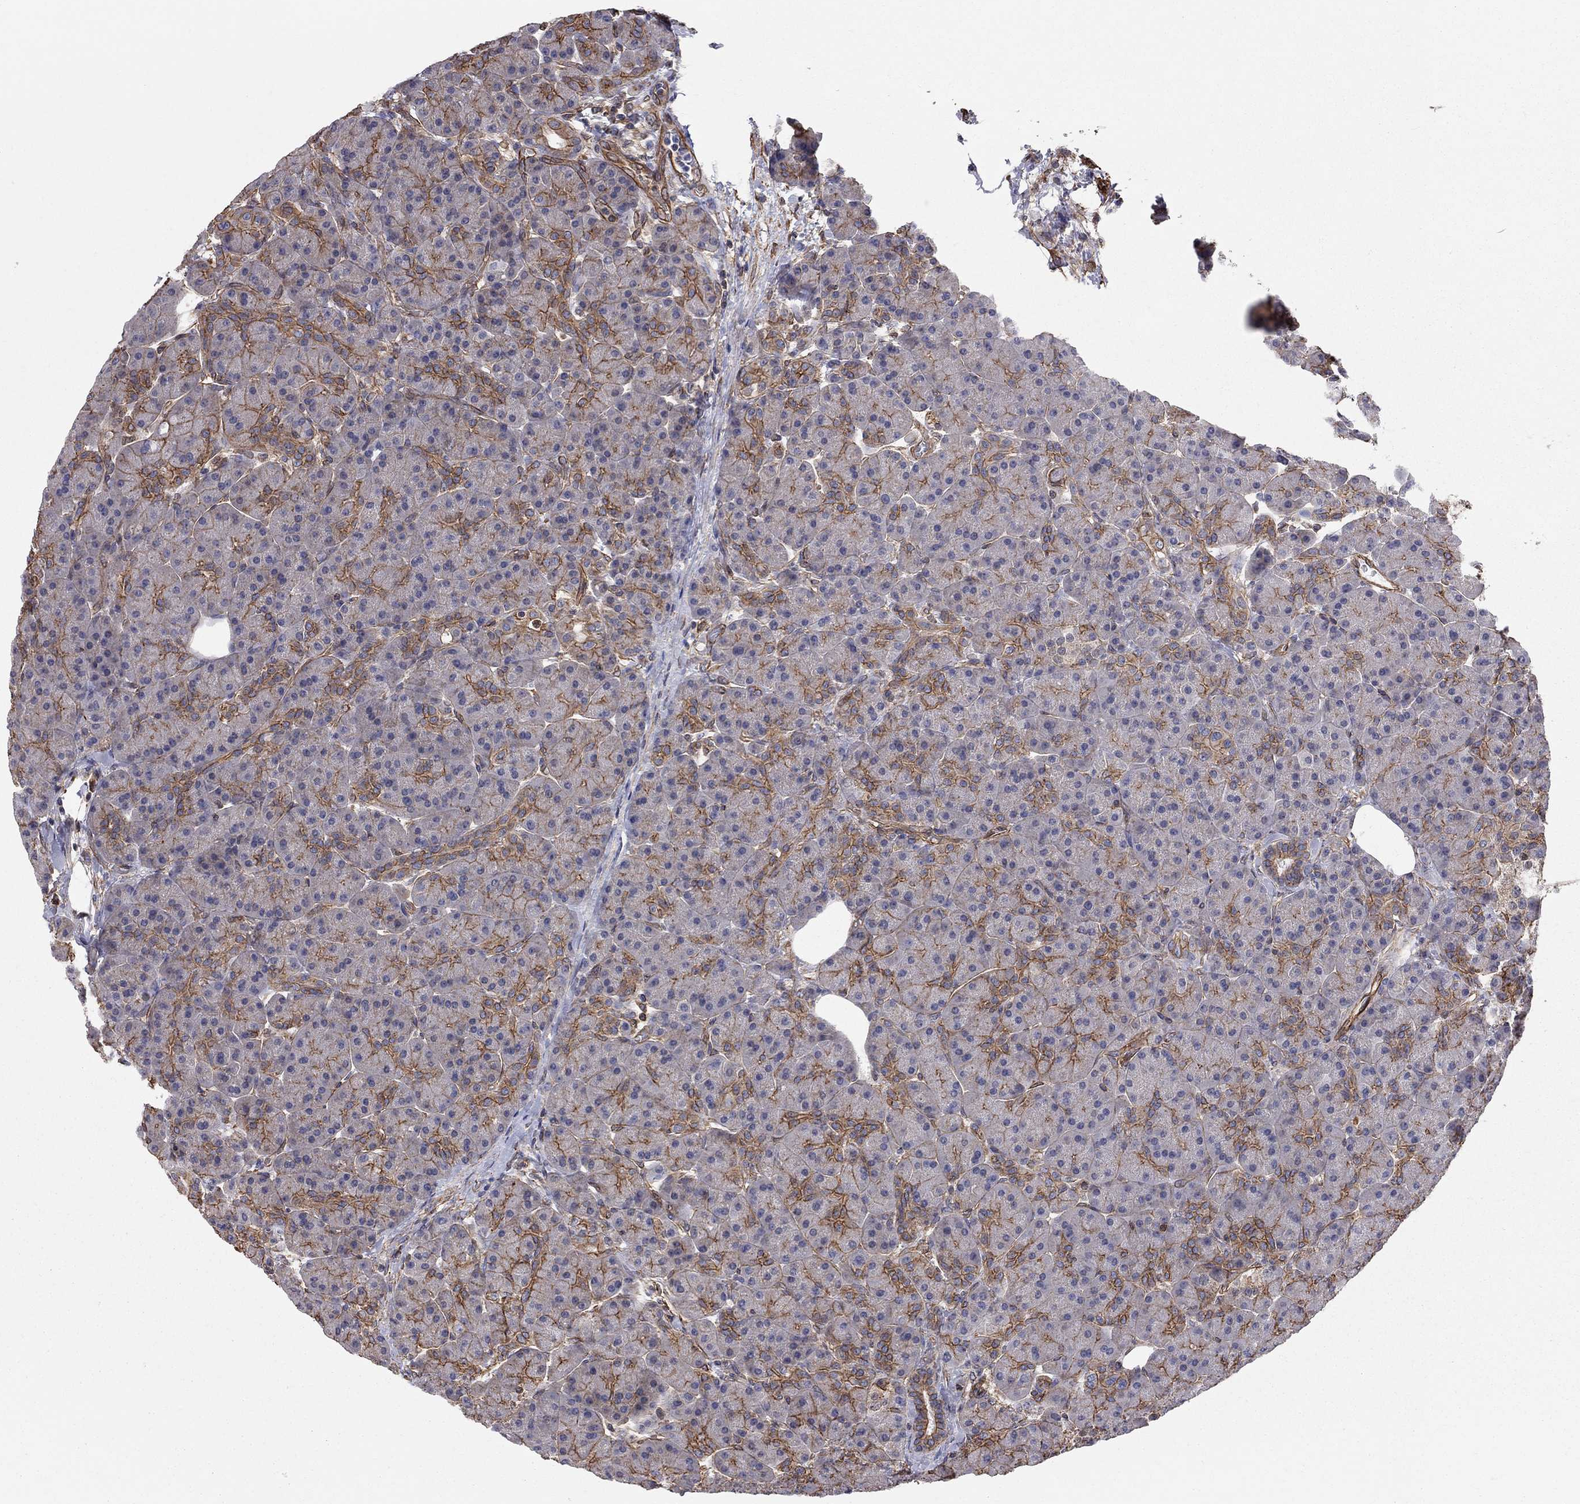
{"staining": {"intensity": "strong", "quantity": "25%-75%", "location": "cytoplasmic/membranous"}, "tissue": "pancreas", "cell_type": "Exocrine glandular cells", "image_type": "normal", "snomed": [{"axis": "morphology", "description": "Normal tissue, NOS"}, {"axis": "topography", "description": "Pancreas"}], "caption": "A high-resolution photomicrograph shows IHC staining of unremarkable pancreas, which exhibits strong cytoplasmic/membranous expression in approximately 25%-75% of exocrine glandular cells. (IHC, brightfield microscopy, high magnification).", "gene": "BICDL2", "patient": {"sex": "female", "age": 63}}